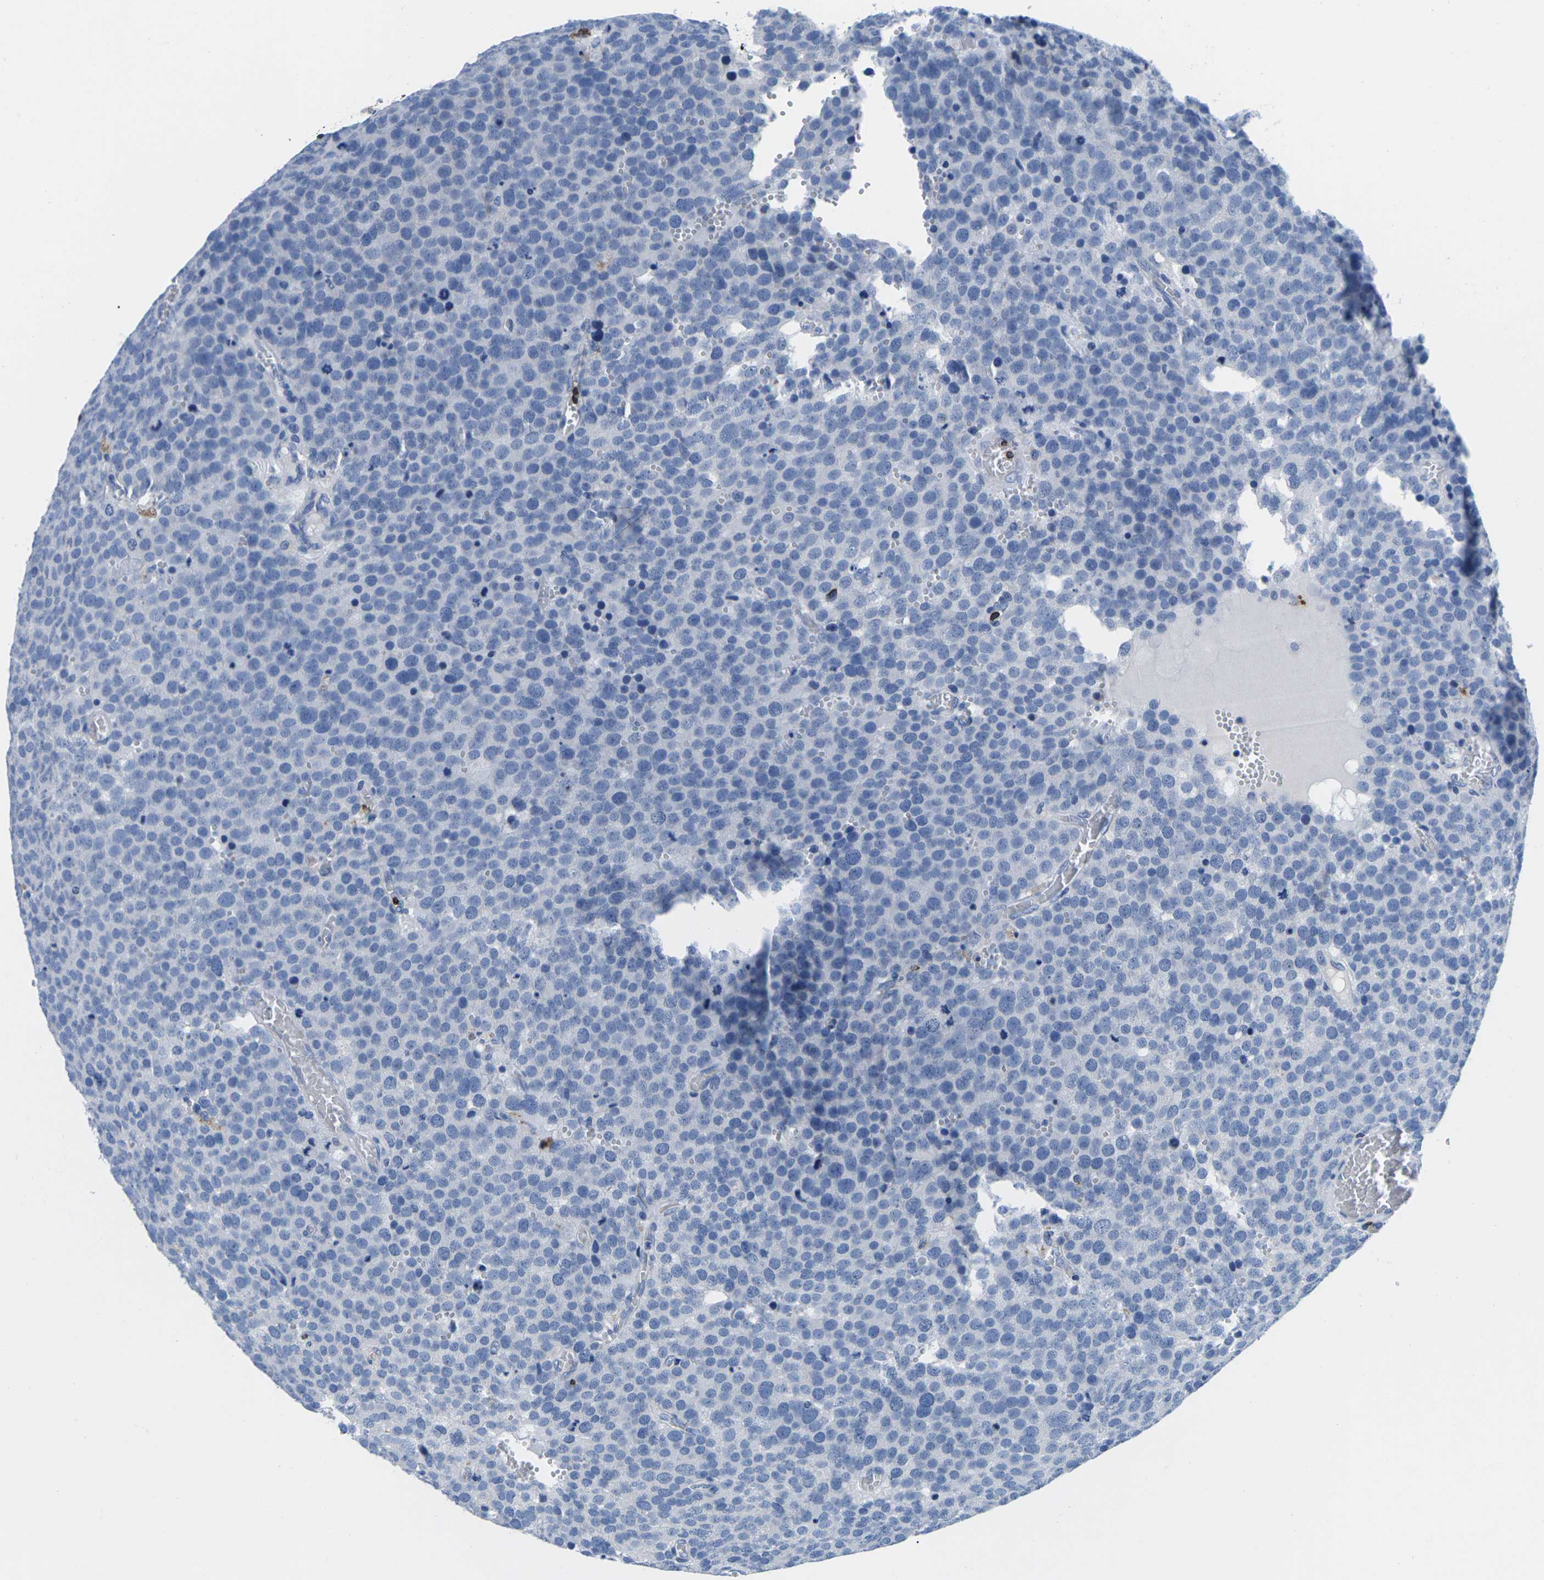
{"staining": {"intensity": "negative", "quantity": "none", "location": "none"}, "tissue": "testis cancer", "cell_type": "Tumor cells", "image_type": "cancer", "snomed": [{"axis": "morphology", "description": "Normal tissue, NOS"}, {"axis": "morphology", "description": "Seminoma, NOS"}, {"axis": "topography", "description": "Testis"}], "caption": "IHC of human testis seminoma demonstrates no expression in tumor cells. Nuclei are stained in blue.", "gene": "CTSW", "patient": {"sex": "male", "age": 71}}